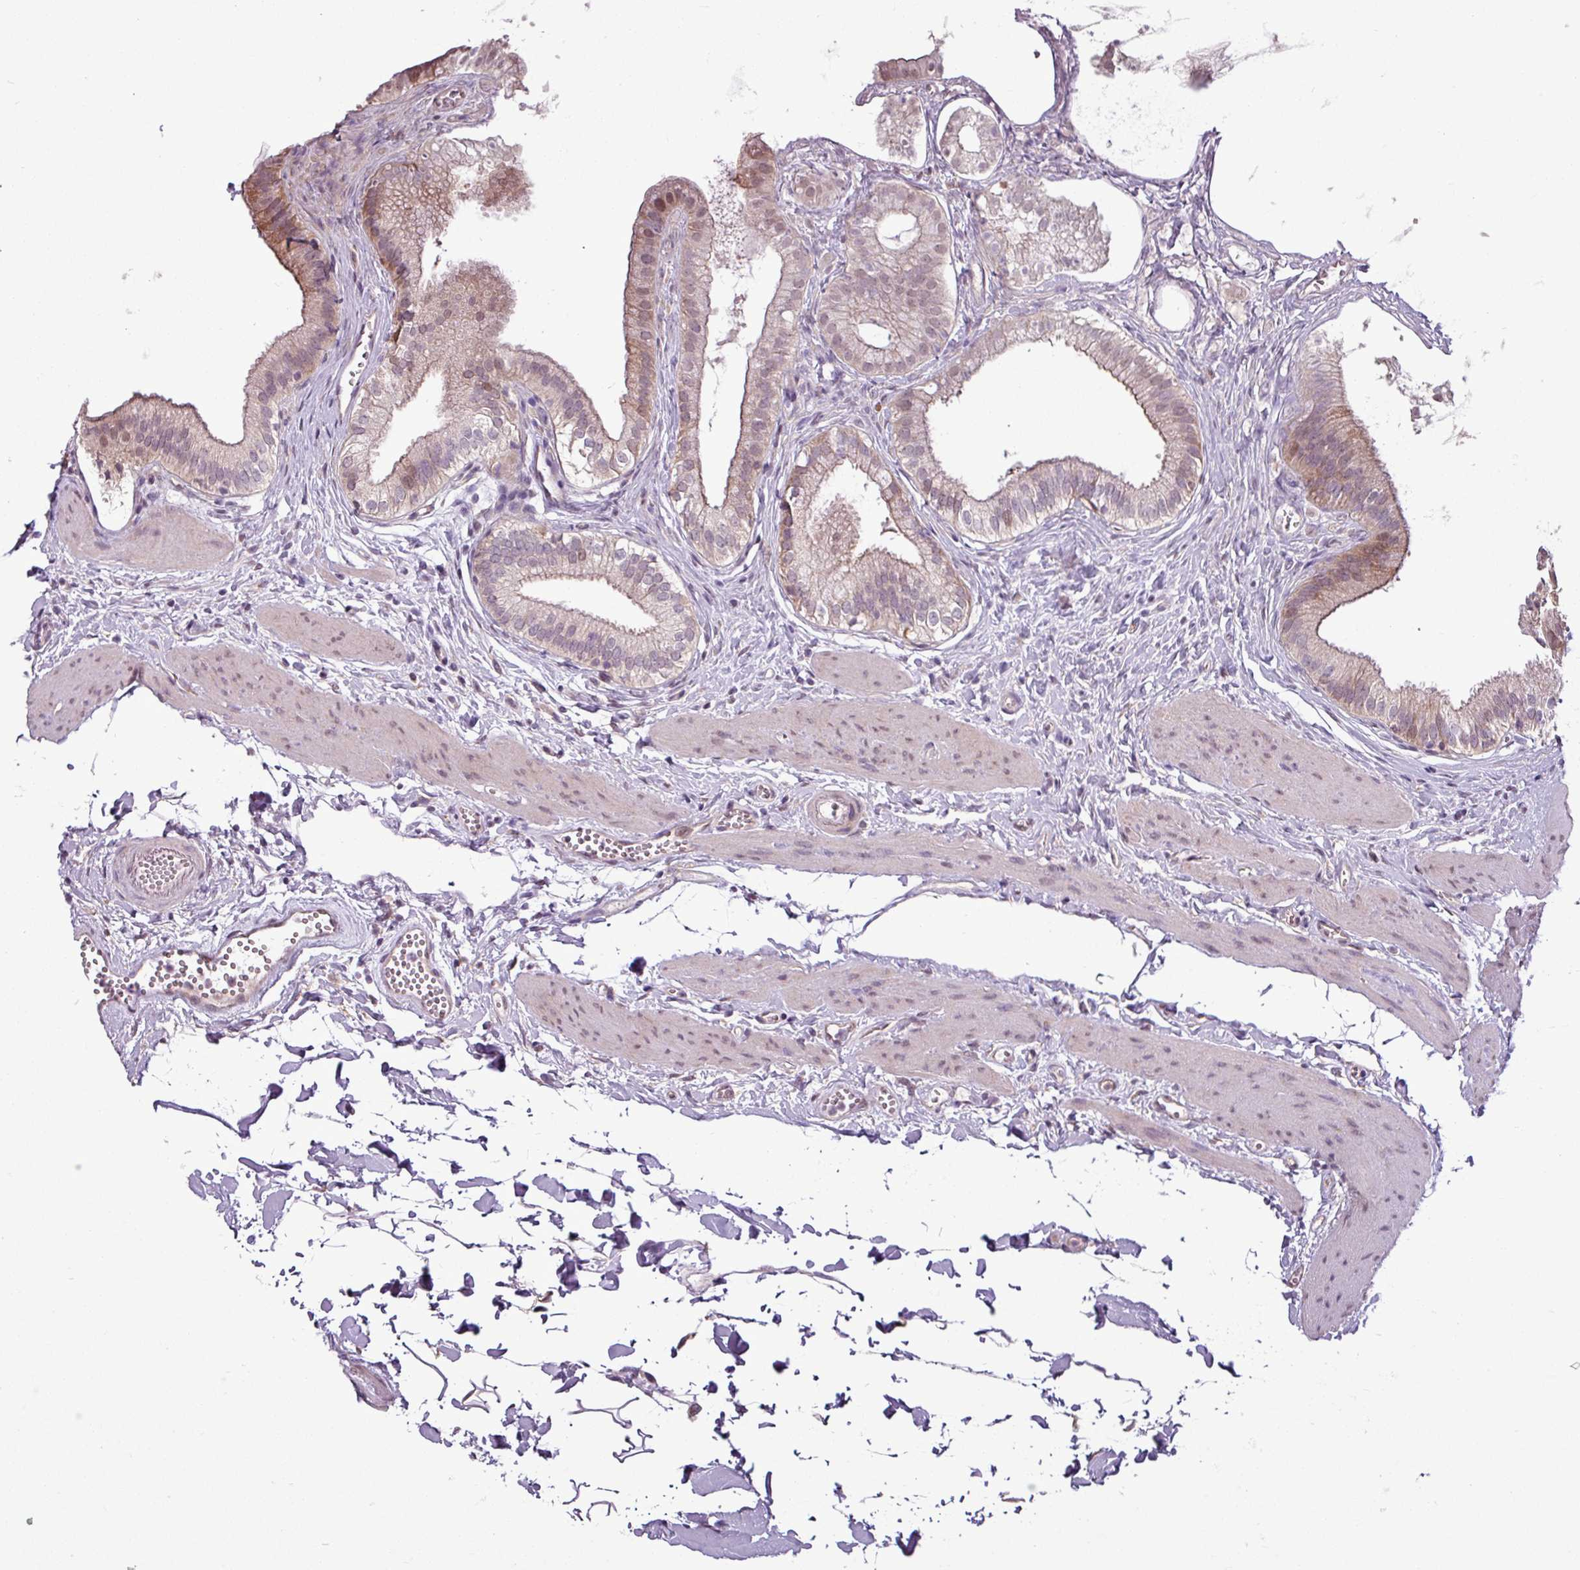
{"staining": {"intensity": "moderate", "quantity": "<25%", "location": "cytoplasmic/membranous,nuclear"}, "tissue": "gallbladder", "cell_type": "Glandular cells", "image_type": "normal", "snomed": [{"axis": "morphology", "description": "Normal tissue, NOS"}, {"axis": "topography", "description": "Gallbladder"}], "caption": "DAB (3,3'-diaminobenzidine) immunohistochemical staining of unremarkable human gallbladder shows moderate cytoplasmic/membranous,nuclear protein positivity in about <25% of glandular cells.", "gene": "GPT2", "patient": {"sex": "female", "age": 54}}